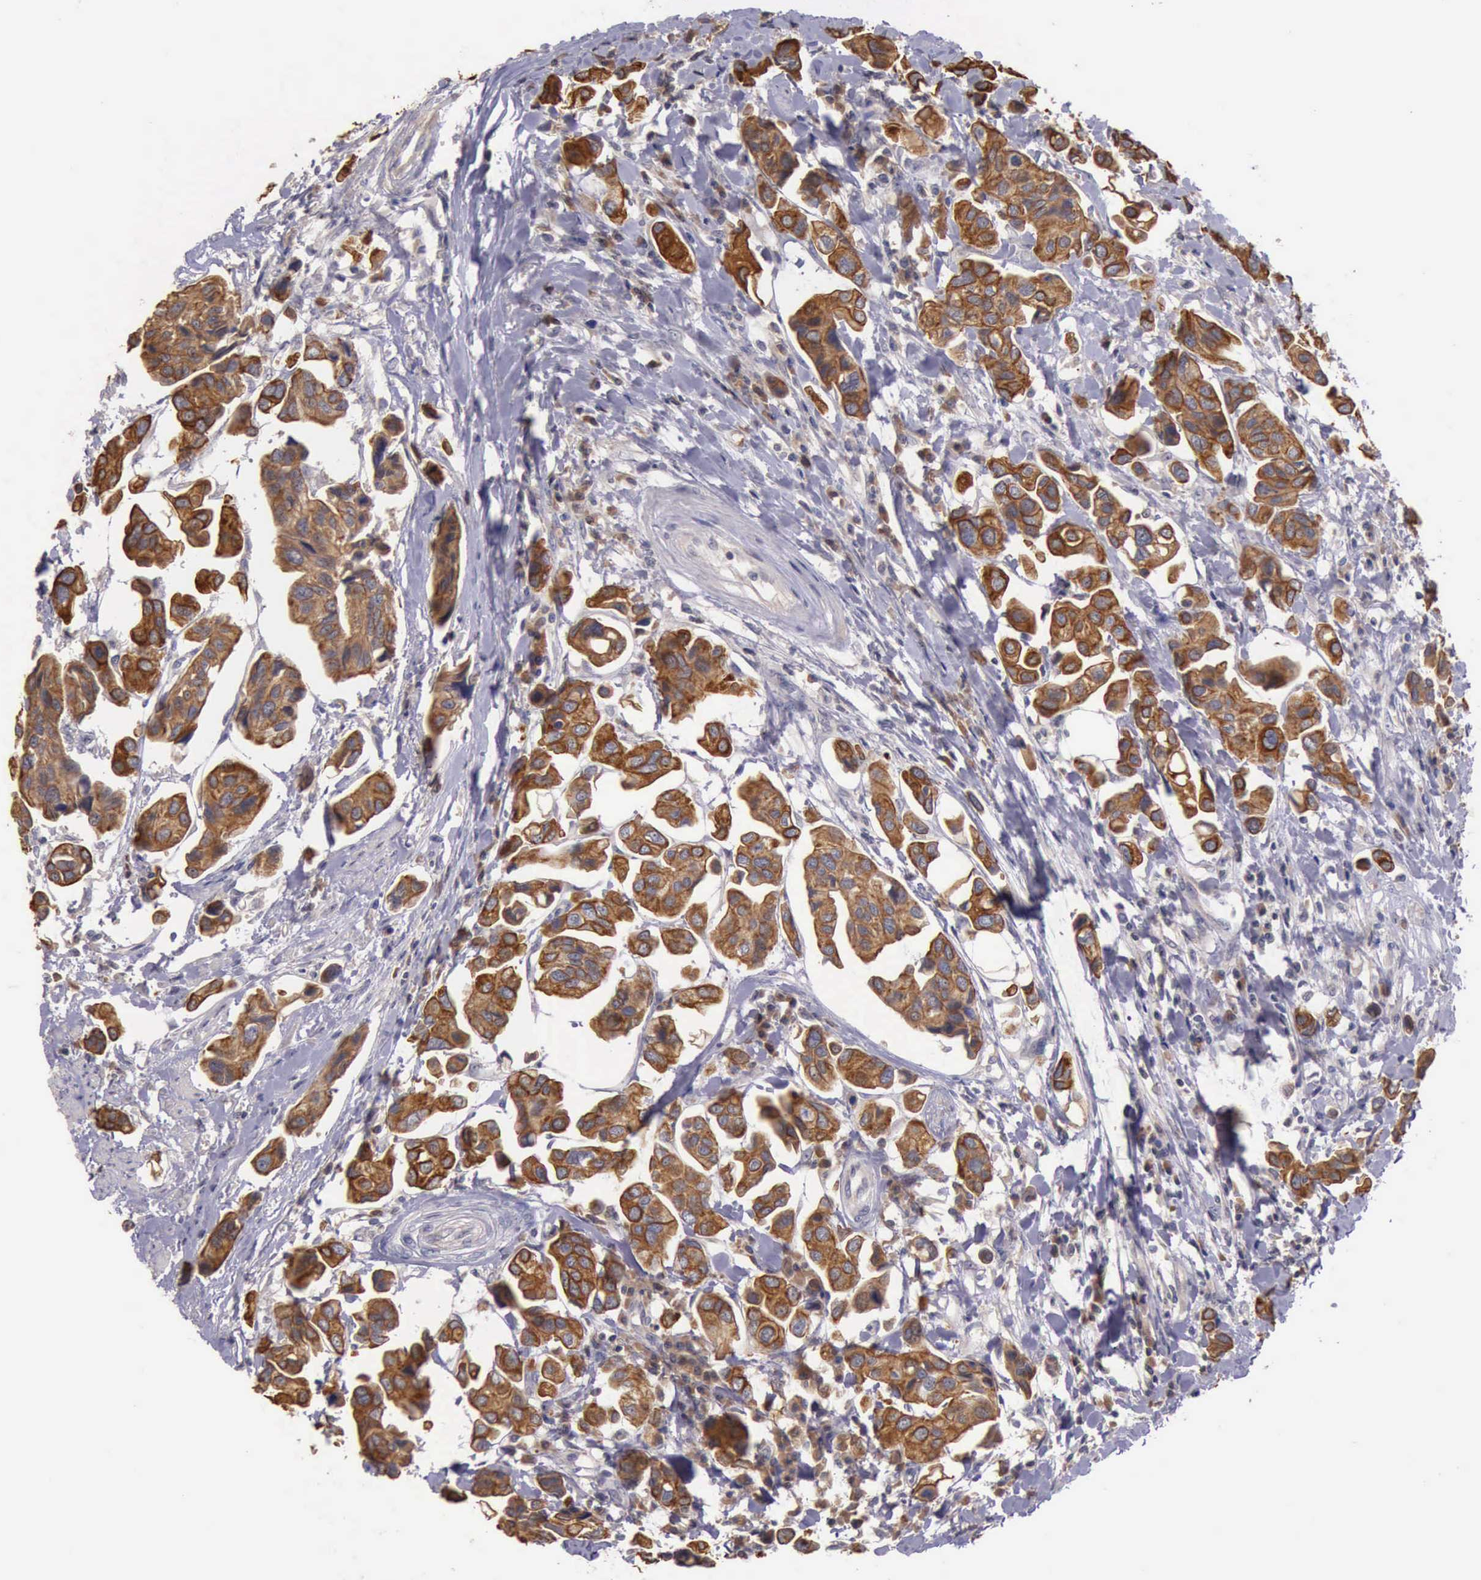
{"staining": {"intensity": "moderate", "quantity": ">75%", "location": "cytoplasmic/membranous"}, "tissue": "urothelial cancer", "cell_type": "Tumor cells", "image_type": "cancer", "snomed": [{"axis": "morphology", "description": "Adenocarcinoma, NOS"}, {"axis": "topography", "description": "Urinary bladder"}], "caption": "Immunohistochemical staining of adenocarcinoma reveals moderate cytoplasmic/membranous protein expression in approximately >75% of tumor cells. Using DAB (3,3'-diaminobenzidine) (brown) and hematoxylin (blue) stains, captured at high magnification using brightfield microscopy.", "gene": "RAB39B", "patient": {"sex": "male", "age": 61}}